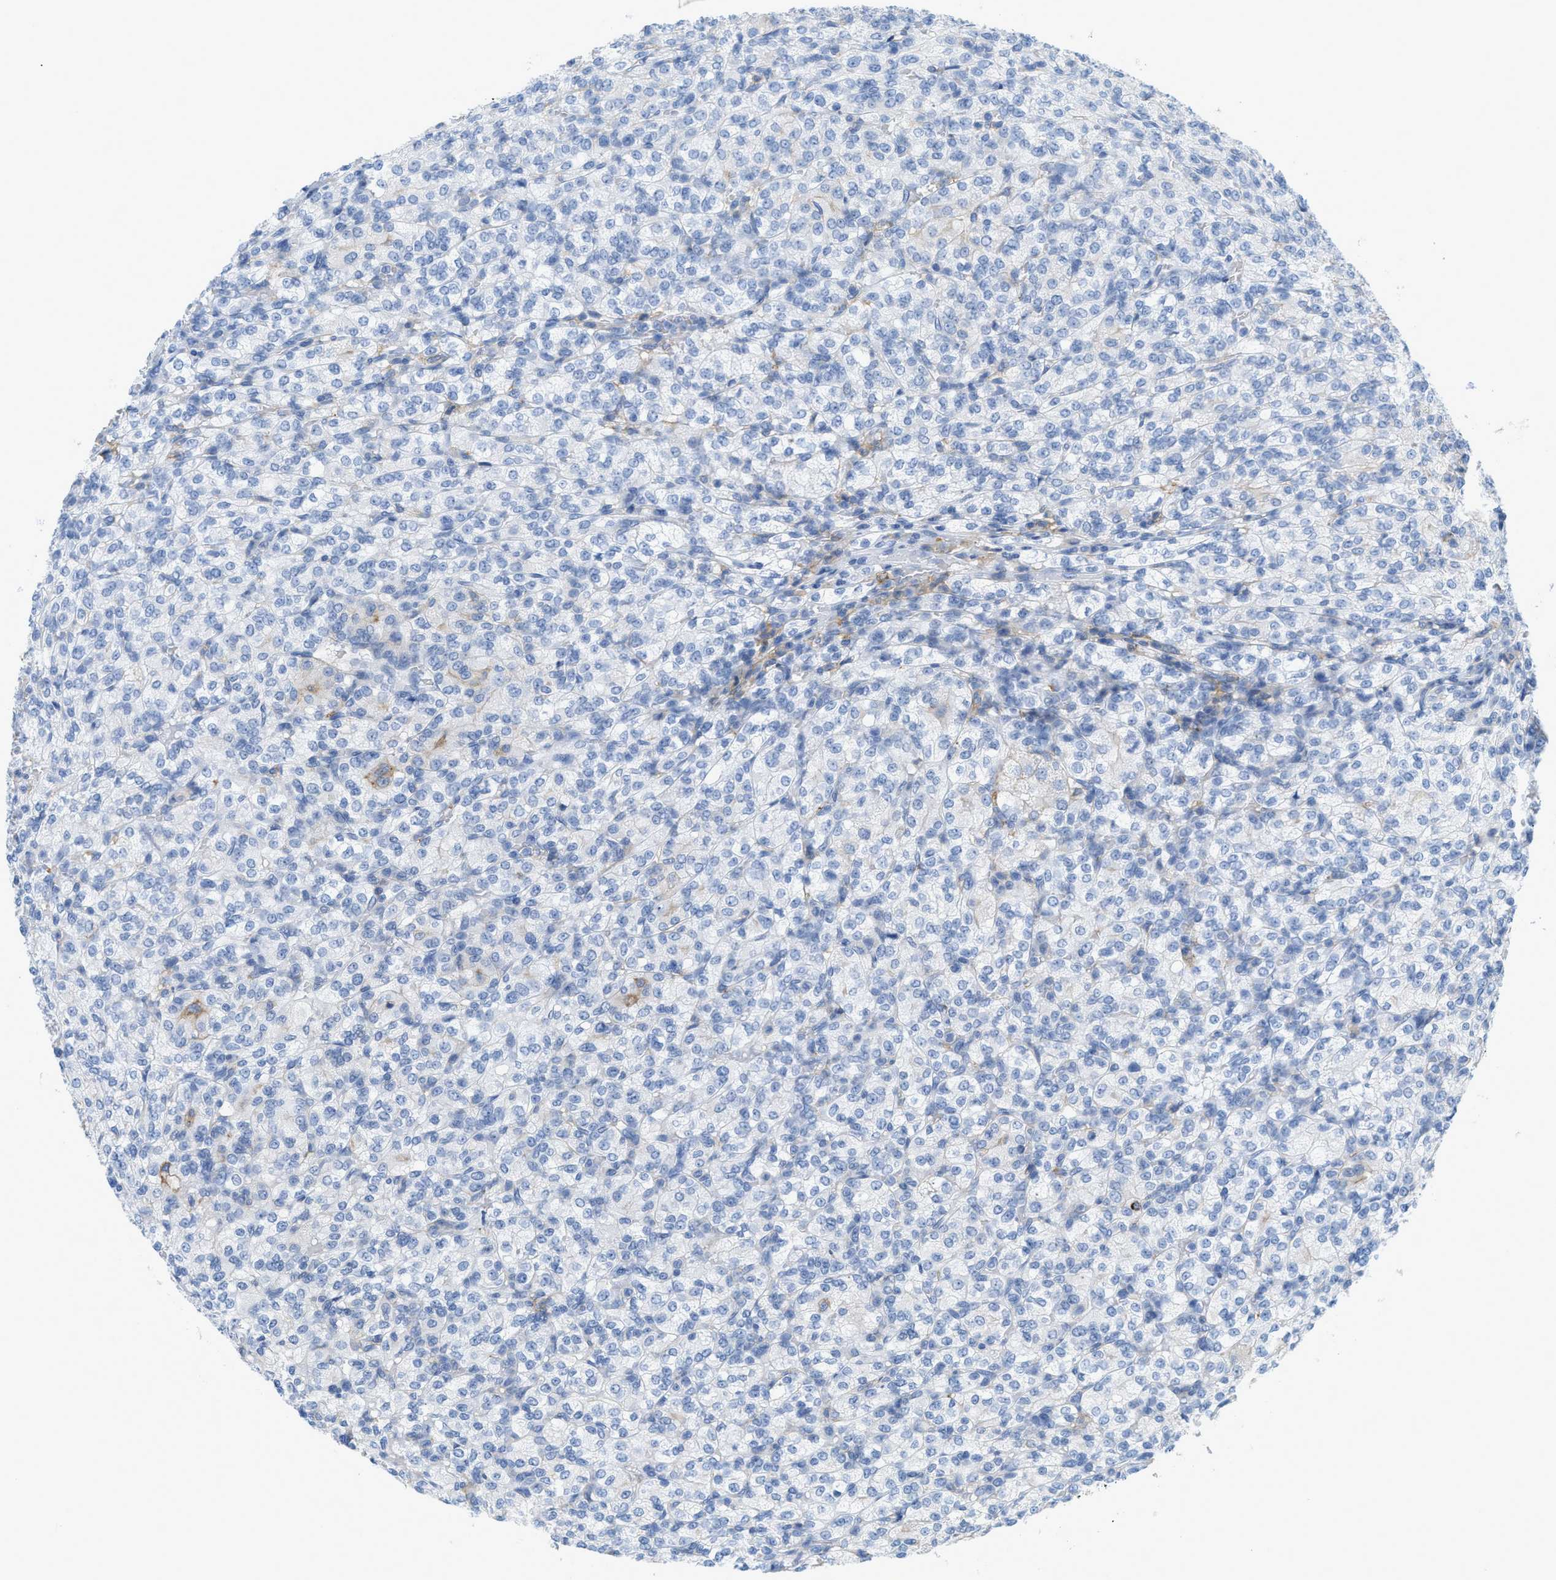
{"staining": {"intensity": "negative", "quantity": "none", "location": "none"}, "tissue": "renal cancer", "cell_type": "Tumor cells", "image_type": "cancer", "snomed": [{"axis": "morphology", "description": "Adenocarcinoma, NOS"}, {"axis": "topography", "description": "Kidney"}], "caption": "Adenocarcinoma (renal) was stained to show a protein in brown. There is no significant staining in tumor cells.", "gene": "SLC3A2", "patient": {"sex": "male", "age": 77}}